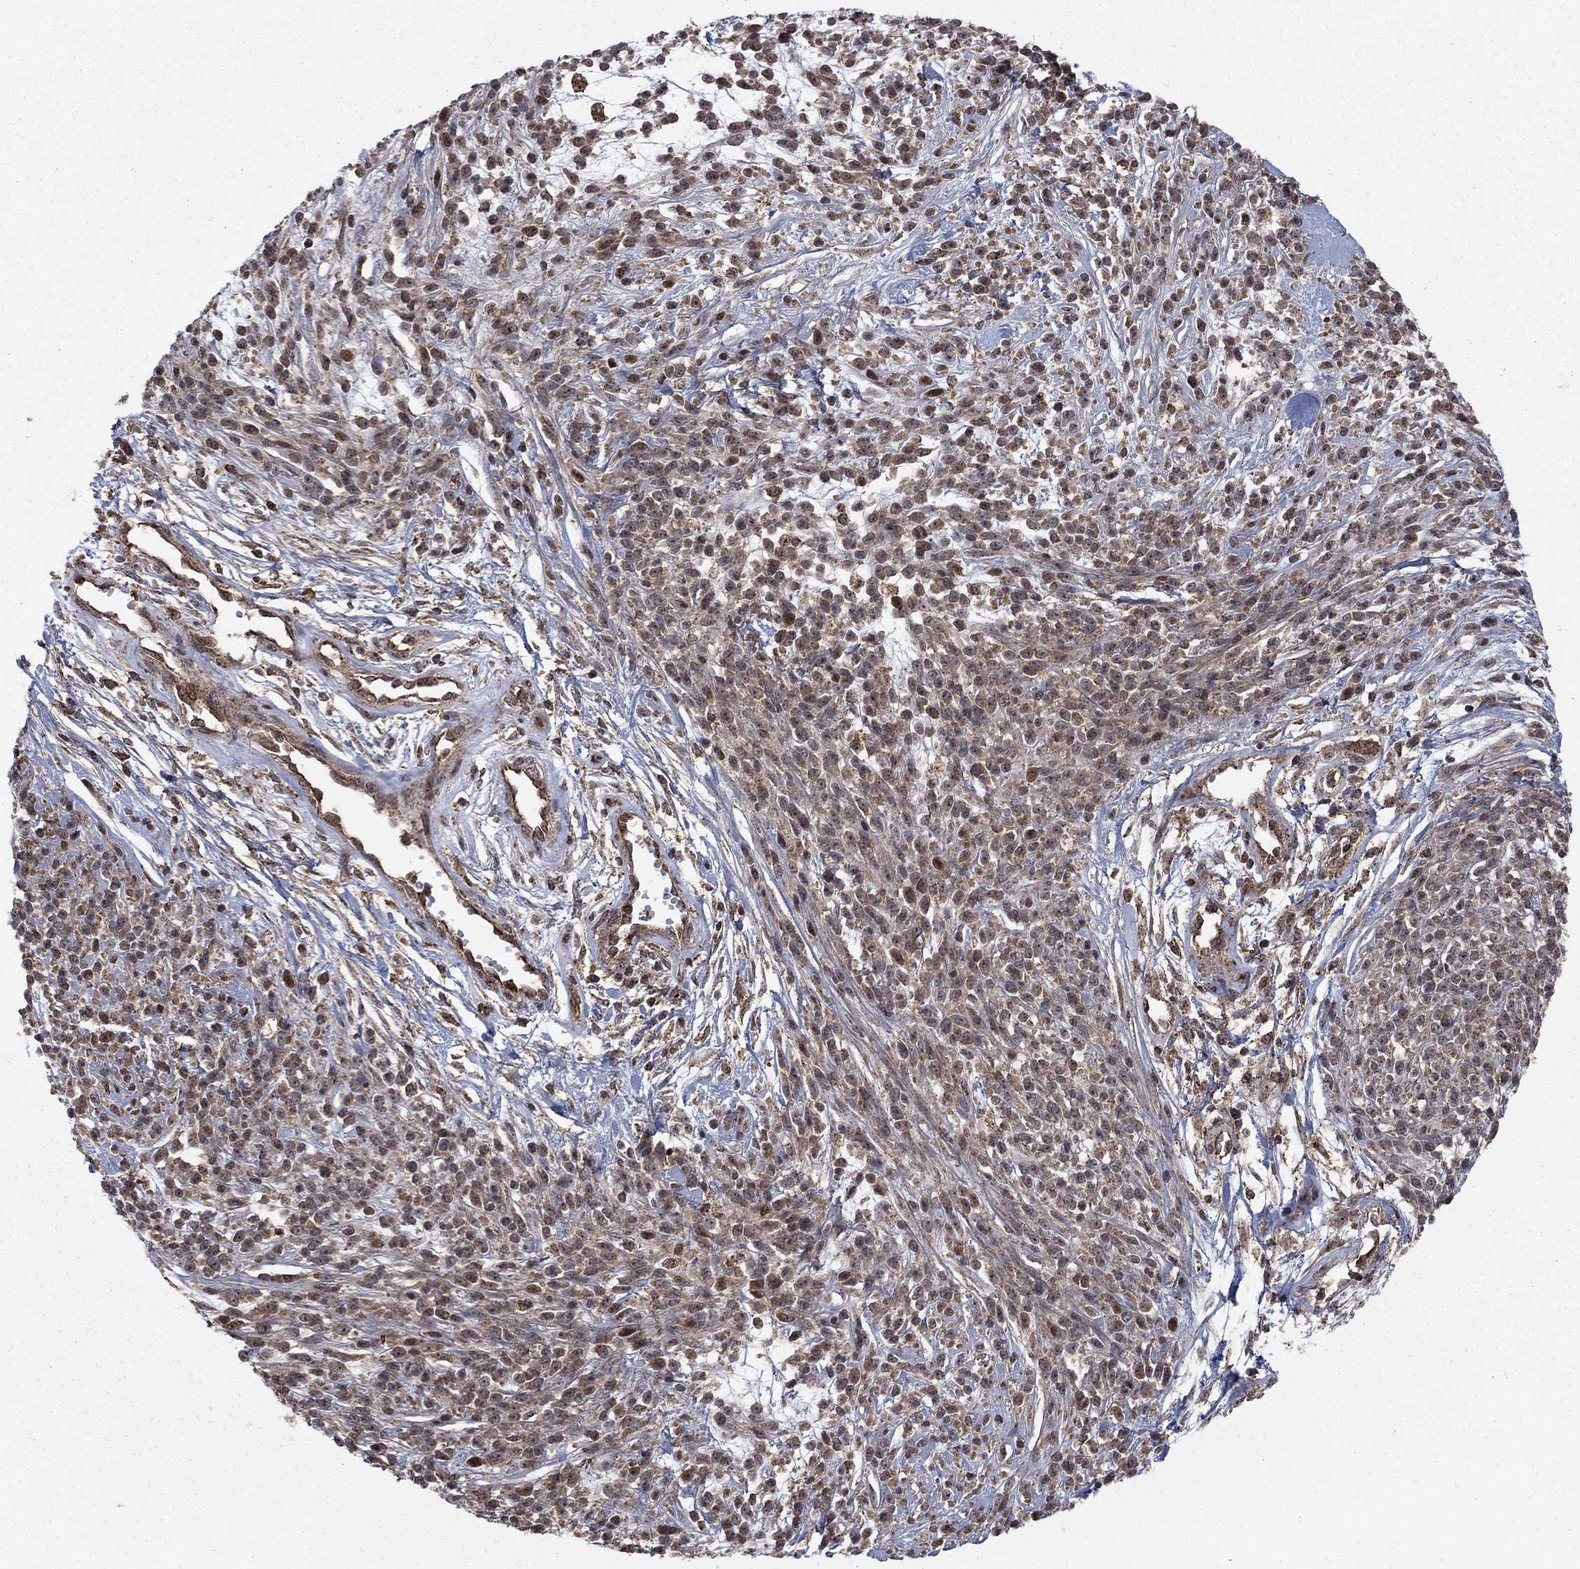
{"staining": {"intensity": "weak", "quantity": "25%-75%", "location": "cytoplasmic/membranous"}, "tissue": "melanoma", "cell_type": "Tumor cells", "image_type": "cancer", "snomed": [{"axis": "morphology", "description": "Malignant melanoma, NOS"}, {"axis": "topography", "description": "Skin"}, {"axis": "topography", "description": "Skin of trunk"}], "caption": "Melanoma stained with a protein marker demonstrates weak staining in tumor cells.", "gene": "IFI35", "patient": {"sex": "male", "age": 74}}